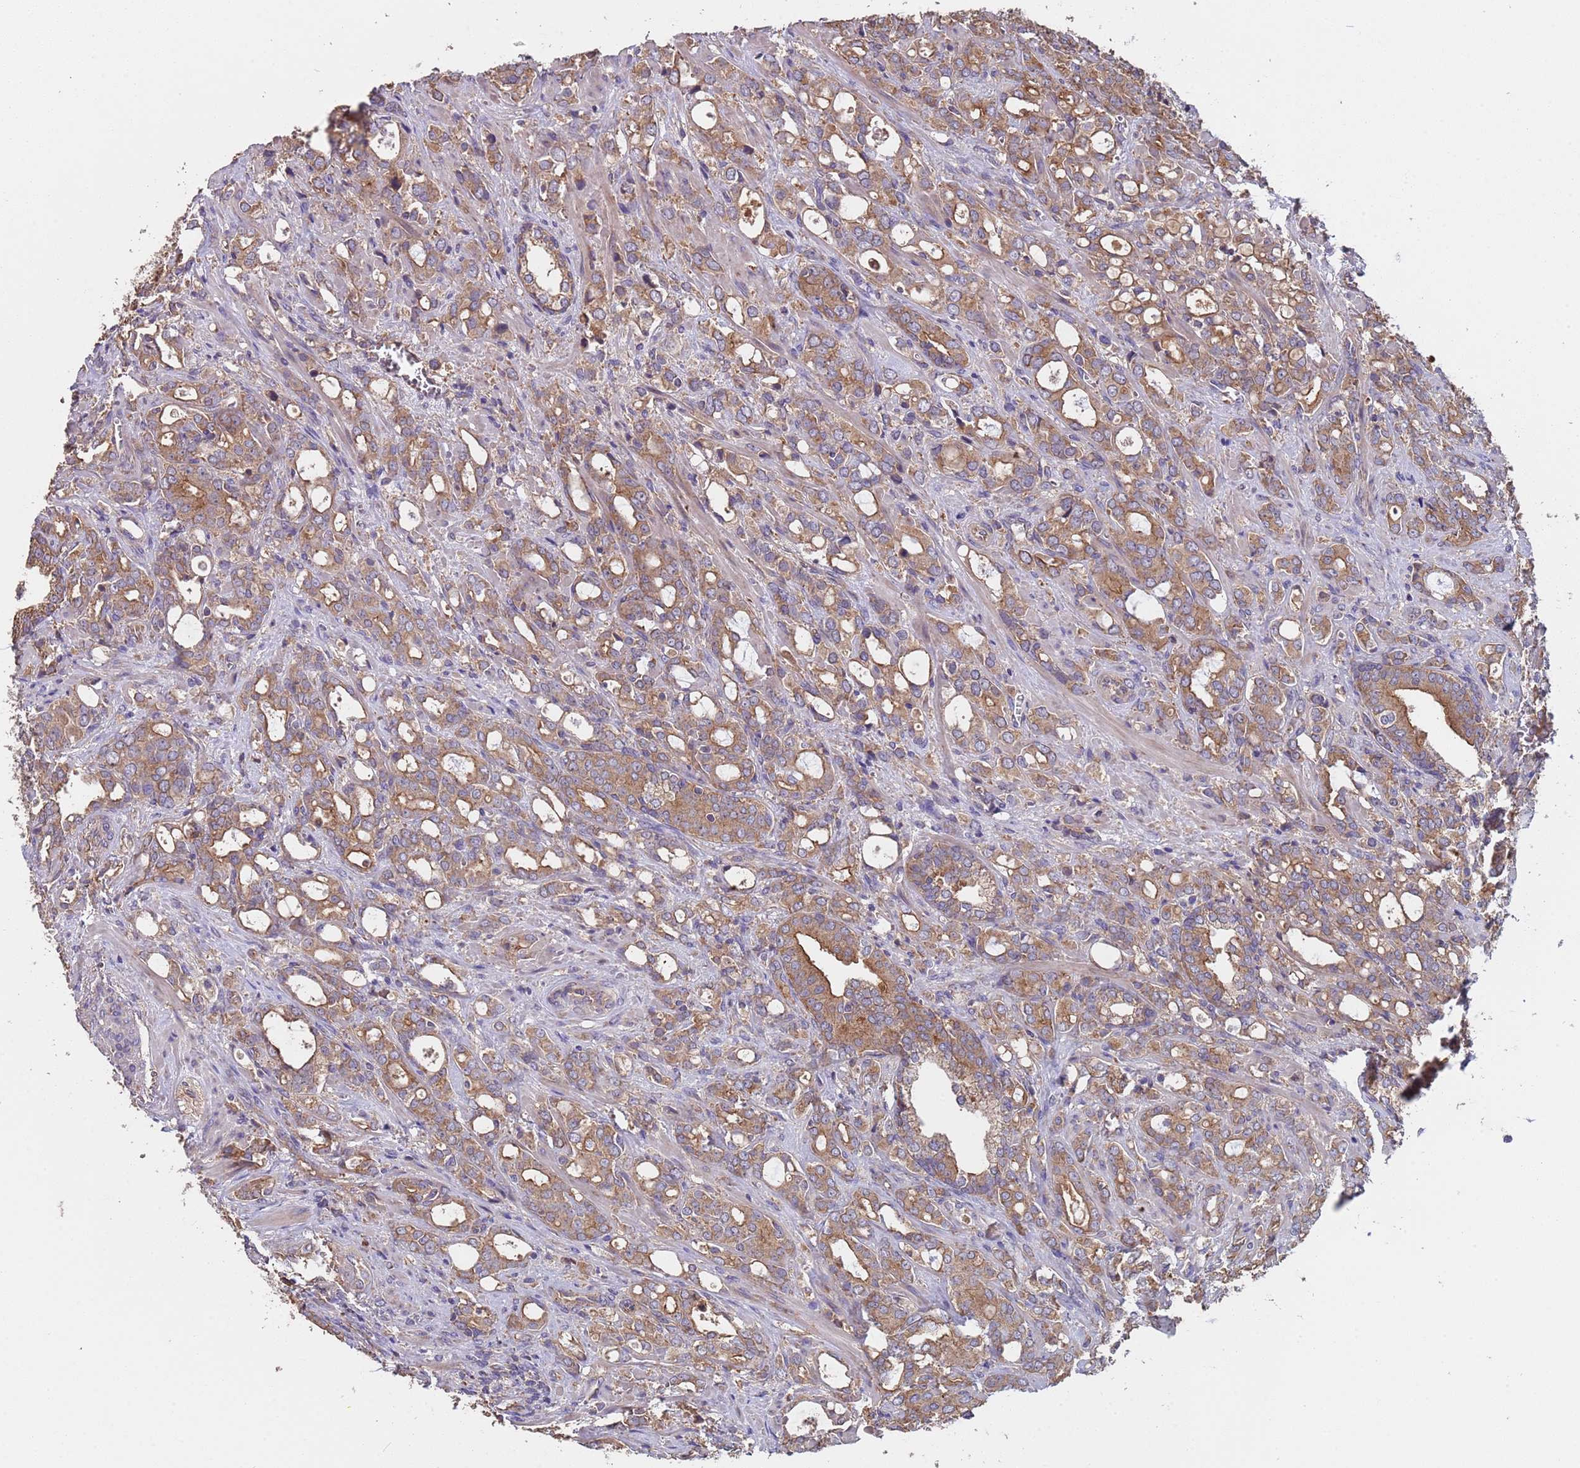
{"staining": {"intensity": "moderate", "quantity": ">75%", "location": "cytoplasmic/membranous"}, "tissue": "prostate cancer", "cell_type": "Tumor cells", "image_type": "cancer", "snomed": [{"axis": "morphology", "description": "Adenocarcinoma, High grade"}, {"axis": "topography", "description": "Prostate"}], "caption": "Brown immunohistochemical staining in human prostate adenocarcinoma (high-grade) demonstrates moderate cytoplasmic/membranous positivity in approximately >75% of tumor cells.", "gene": "EEF1AKMT1", "patient": {"sex": "male", "age": 72}}